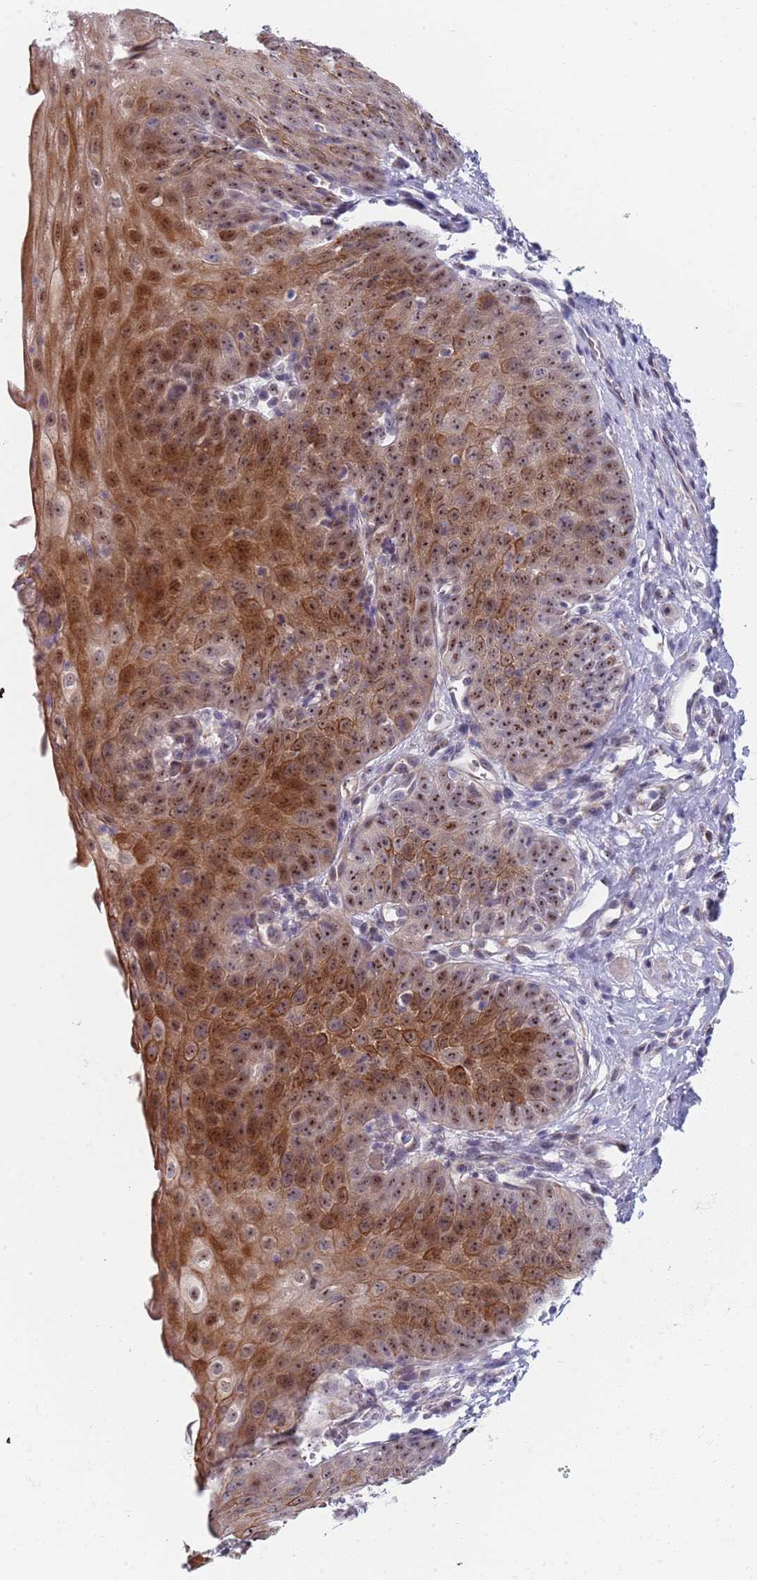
{"staining": {"intensity": "strong", "quantity": ">75%", "location": "cytoplasmic/membranous,nuclear"}, "tissue": "esophagus", "cell_type": "Squamous epithelial cells", "image_type": "normal", "snomed": [{"axis": "morphology", "description": "Normal tissue, NOS"}, {"axis": "topography", "description": "Esophagus"}], "caption": "Human esophagus stained for a protein (brown) reveals strong cytoplasmic/membranous,nuclear positive staining in about >75% of squamous epithelial cells.", "gene": "PLCL2", "patient": {"sex": "male", "age": 71}}